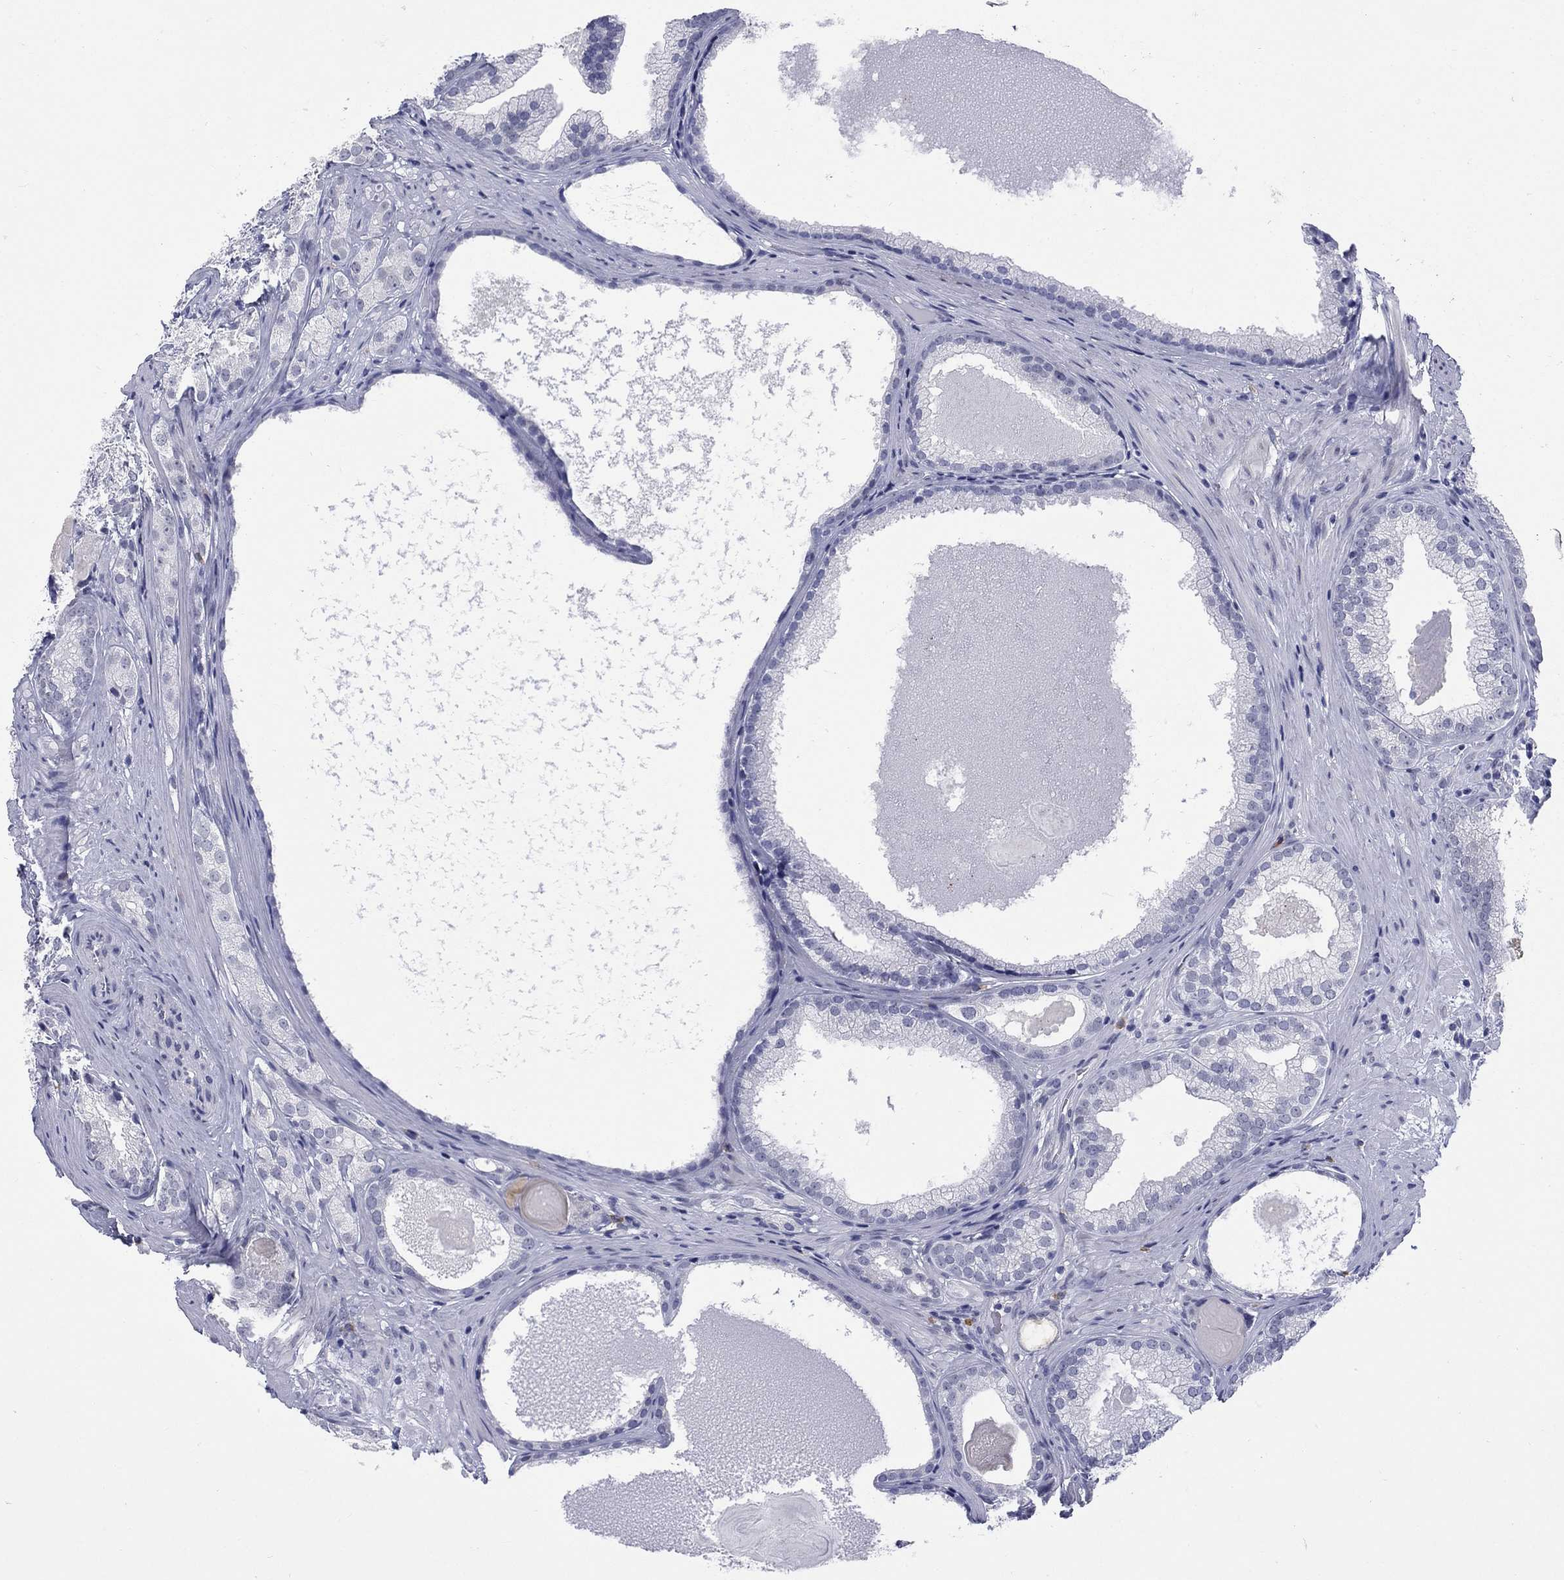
{"staining": {"intensity": "negative", "quantity": "none", "location": "none"}, "tissue": "prostate cancer", "cell_type": "Tumor cells", "image_type": "cancer", "snomed": [{"axis": "morphology", "description": "Adenocarcinoma, High grade"}, {"axis": "topography", "description": "Prostate and seminal vesicle, NOS"}], "caption": "Immunohistochemistry (IHC) image of neoplastic tissue: prostate cancer (adenocarcinoma (high-grade)) stained with DAB reveals no significant protein staining in tumor cells.", "gene": "ECEL1", "patient": {"sex": "male", "age": 62}}